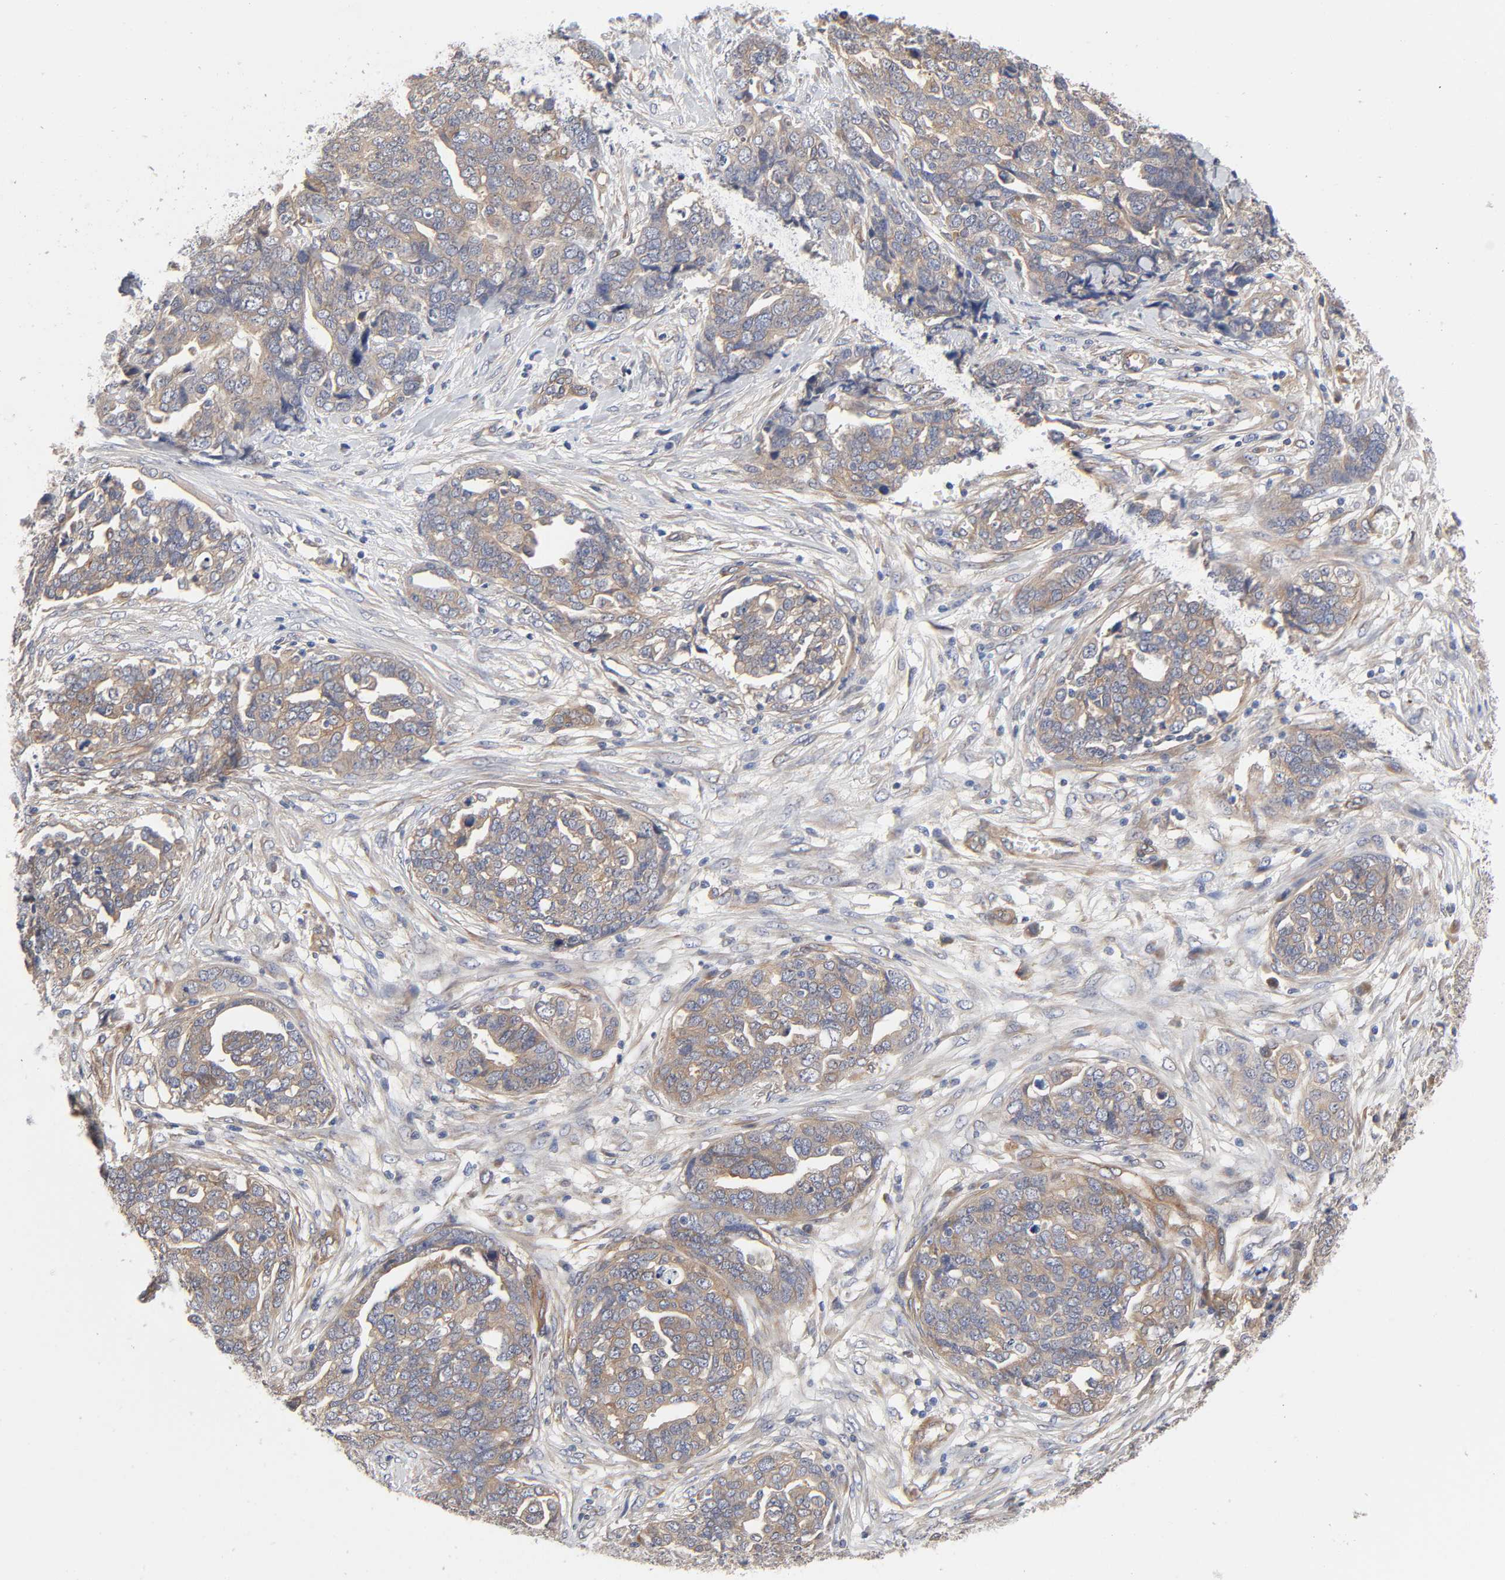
{"staining": {"intensity": "weak", "quantity": ">75%", "location": "cytoplasmic/membranous"}, "tissue": "ovarian cancer", "cell_type": "Tumor cells", "image_type": "cancer", "snomed": [{"axis": "morphology", "description": "Normal tissue, NOS"}, {"axis": "morphology", "description": "Cystadenocarcinoma, serous, NOS"}, {"axis": "topography", "description": "Fallopian tube"}, {"axis": "topography", "description": "Ovary"}], "caption": "DAB immunohistochemical staining of human ovarian cancer (serous cystadenocarcinoma) displays weak cytoplasmic/membranous protein expression in about >75% of tumor cells. (brown staining indicates protein expression, while blue staining denotes nuclei).", "gene": "RAB13", "patient": {"sex": "female", "age": 56}}